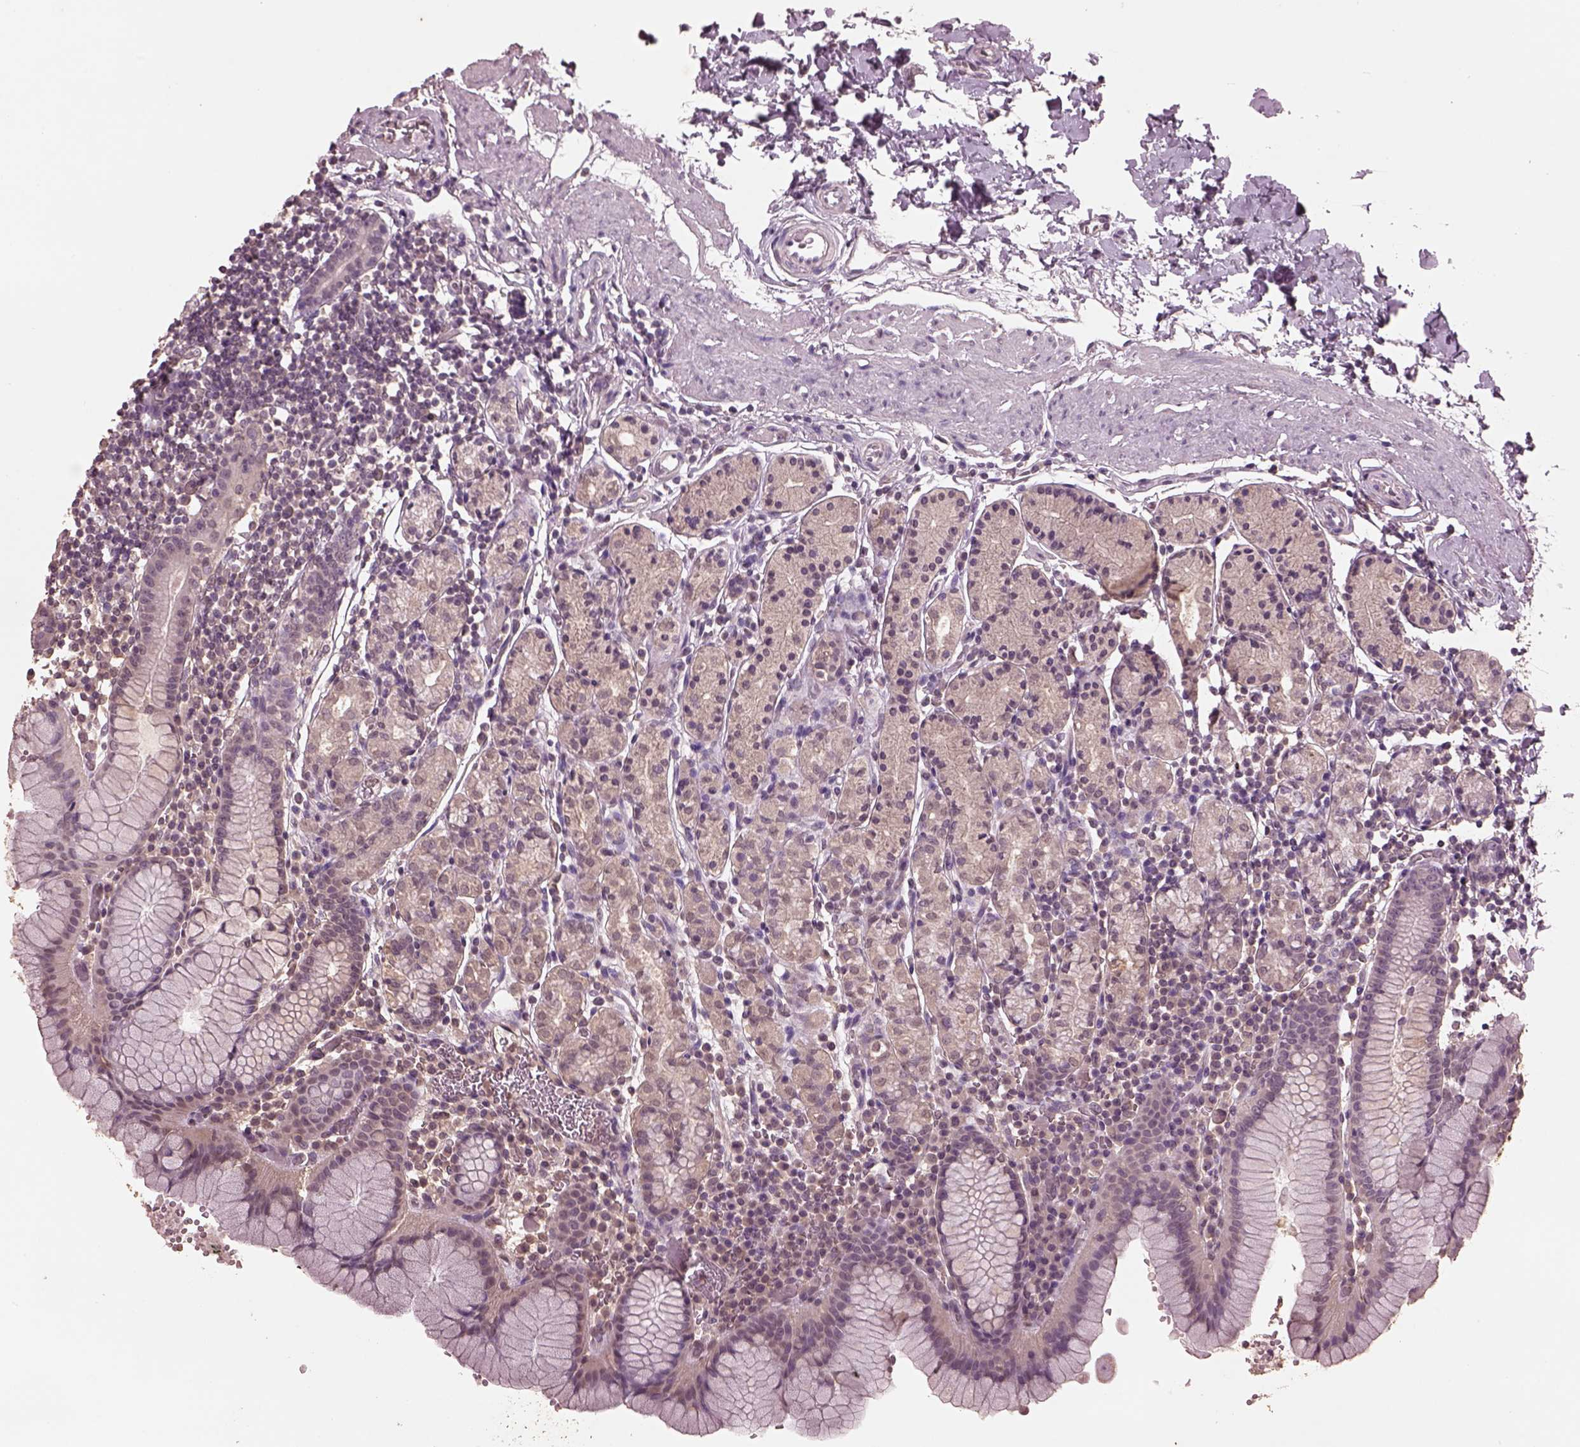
{"staining": {"intensity": "negative", "quantity": "none", "location": "none"}, "tissue": "stomach", "cell_type": "Glandular cells", "image_type": "normal", "snomed": [{"axis": "morphology", "description": "Normal tissue, NOS"}, {"axis": "topography", "description": "Stomach, upper"}, {"axis": "topography", "description": "Stomach"}], "caption": "This is an IHC histopathology image of unremarkable human stomach. There is no staining in glandular cells.", "gene": "CPT1C", "patient": {"sex": "male", "age": 62}}